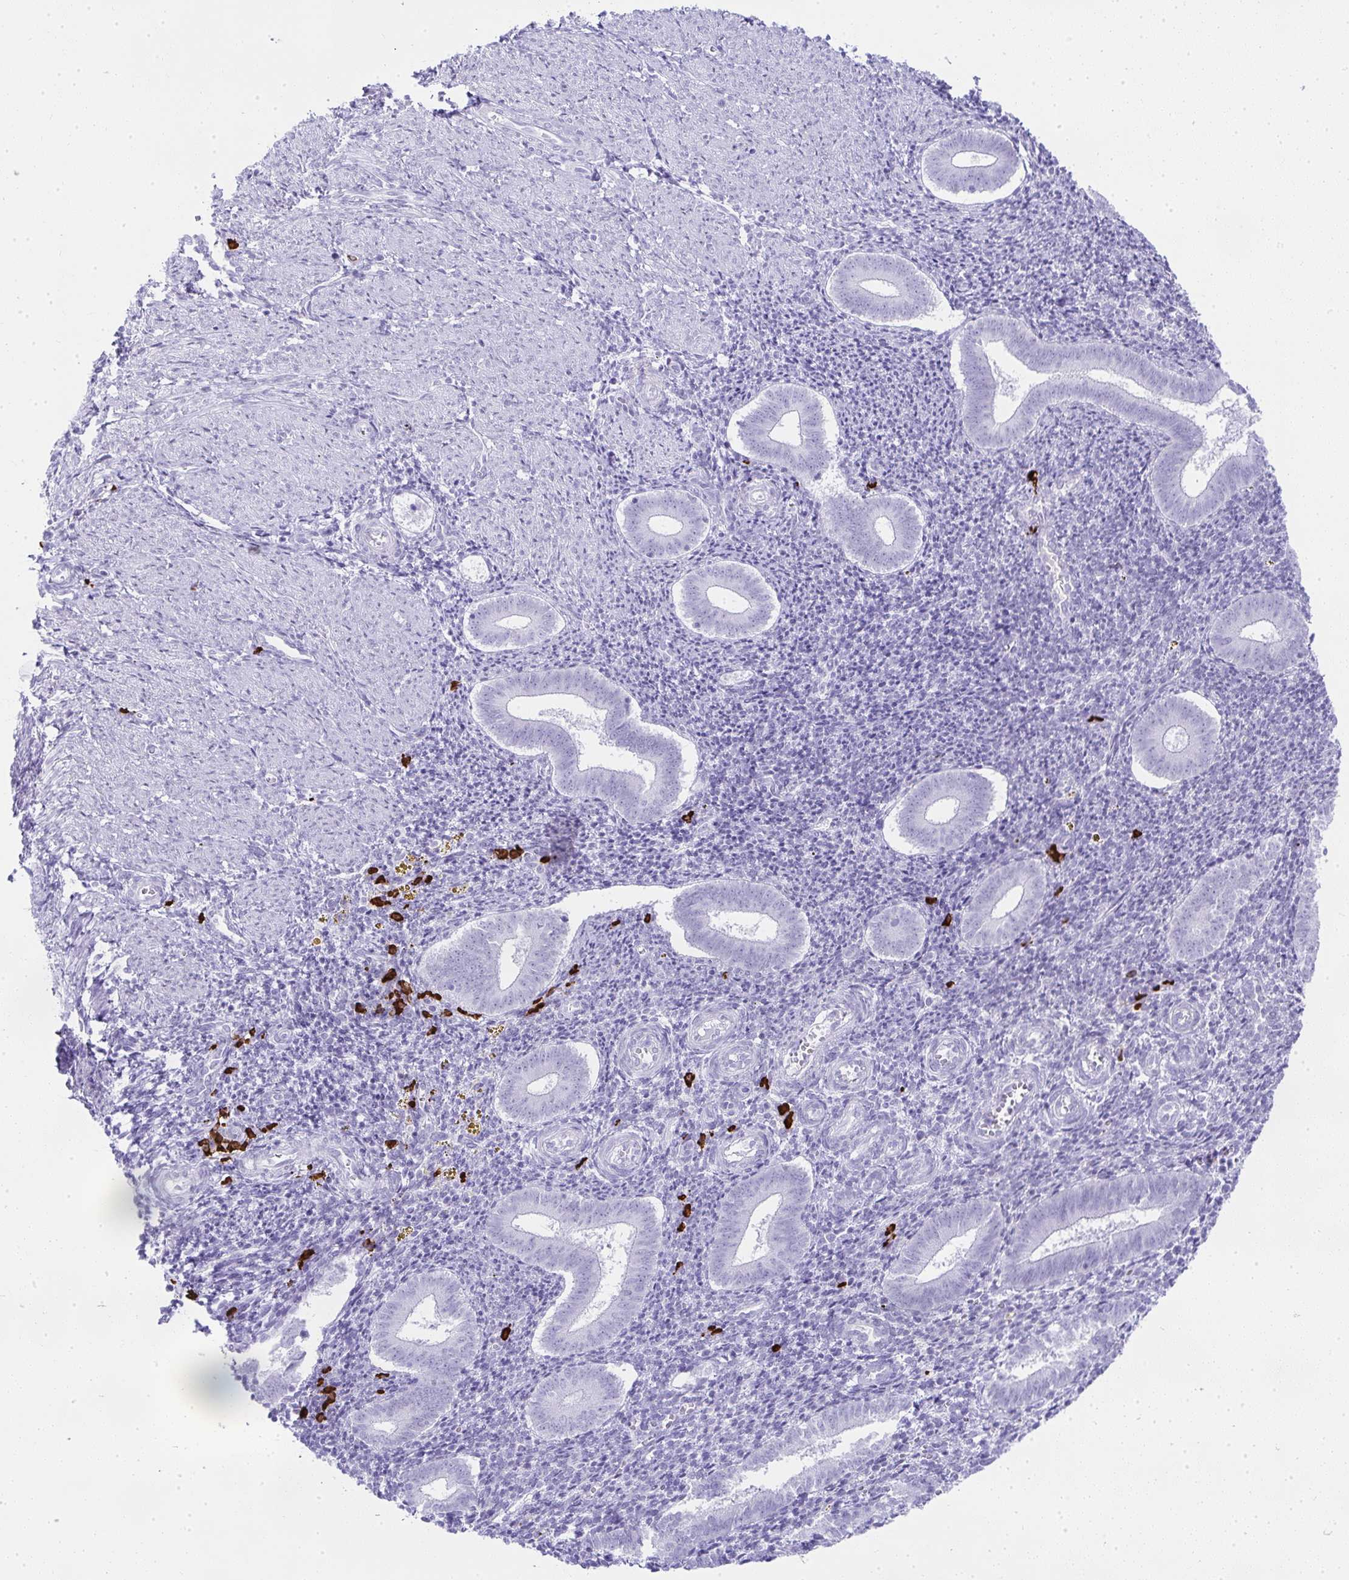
{"staining": {"intensity": "negative", "quantity": "none", "location": "none"}, "tissue": "endometrium", "cell_type": "Cells in endometrial stroma", "image_type": "normal", "snomed": [{"axis": "morphology", "description": "Normal tissue, NOS"}, {"axis": "topography", "description": "Endometrium"}], "caption": "Cells in endometrial stroma are negative for brown protein staining in unremarkable endometrium. (DAB (3,3'-diaminobenzidine) immunohistochemistry (IHC) visualized using brightfield microscopy, high magnification).", "gene": "CDADC1", "patient": {"sex": "female", "age": 25}}